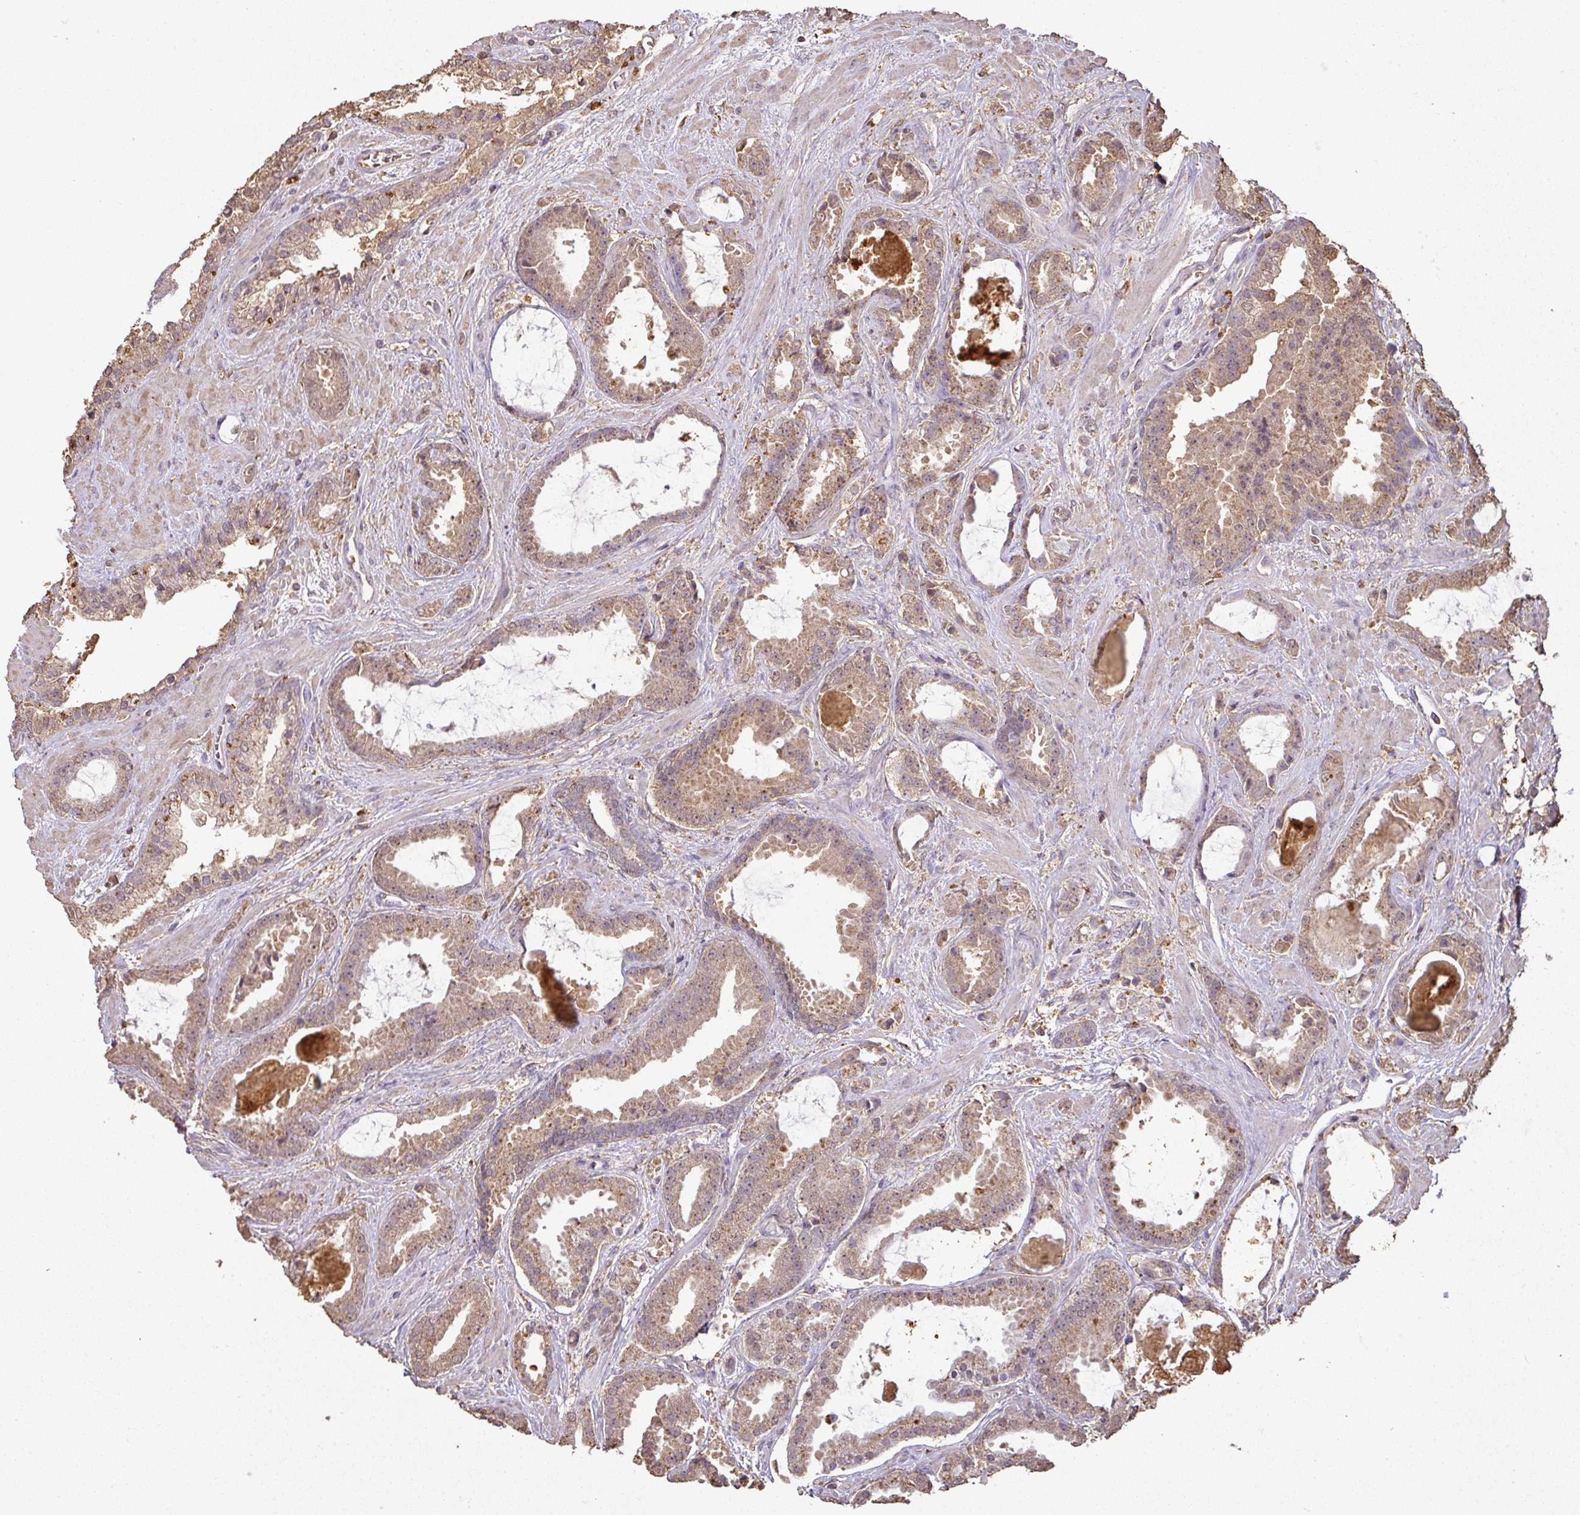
{"staining": {"intensity": "weak", "quantity": ">75%", "location": "cytoplasmic/membranous"}, "tissue": "prostate cancer", "cell_type": "Tumor cells", "image_type": "cancer", "snomed": [{"axis": "morphology", "description": "Adenocarcinoma, Low grade"}, {"axis": "topography", "description": "Prostate"}], "caption": "The immunohistochemical stain labels weak cytoplasmic/membranous positivity in tumor cells of prostate cancer (low-grade adenocarcinoma) tissue.", "gene": "ATAT1", "patient": {"sex": "male", "age": 62}}